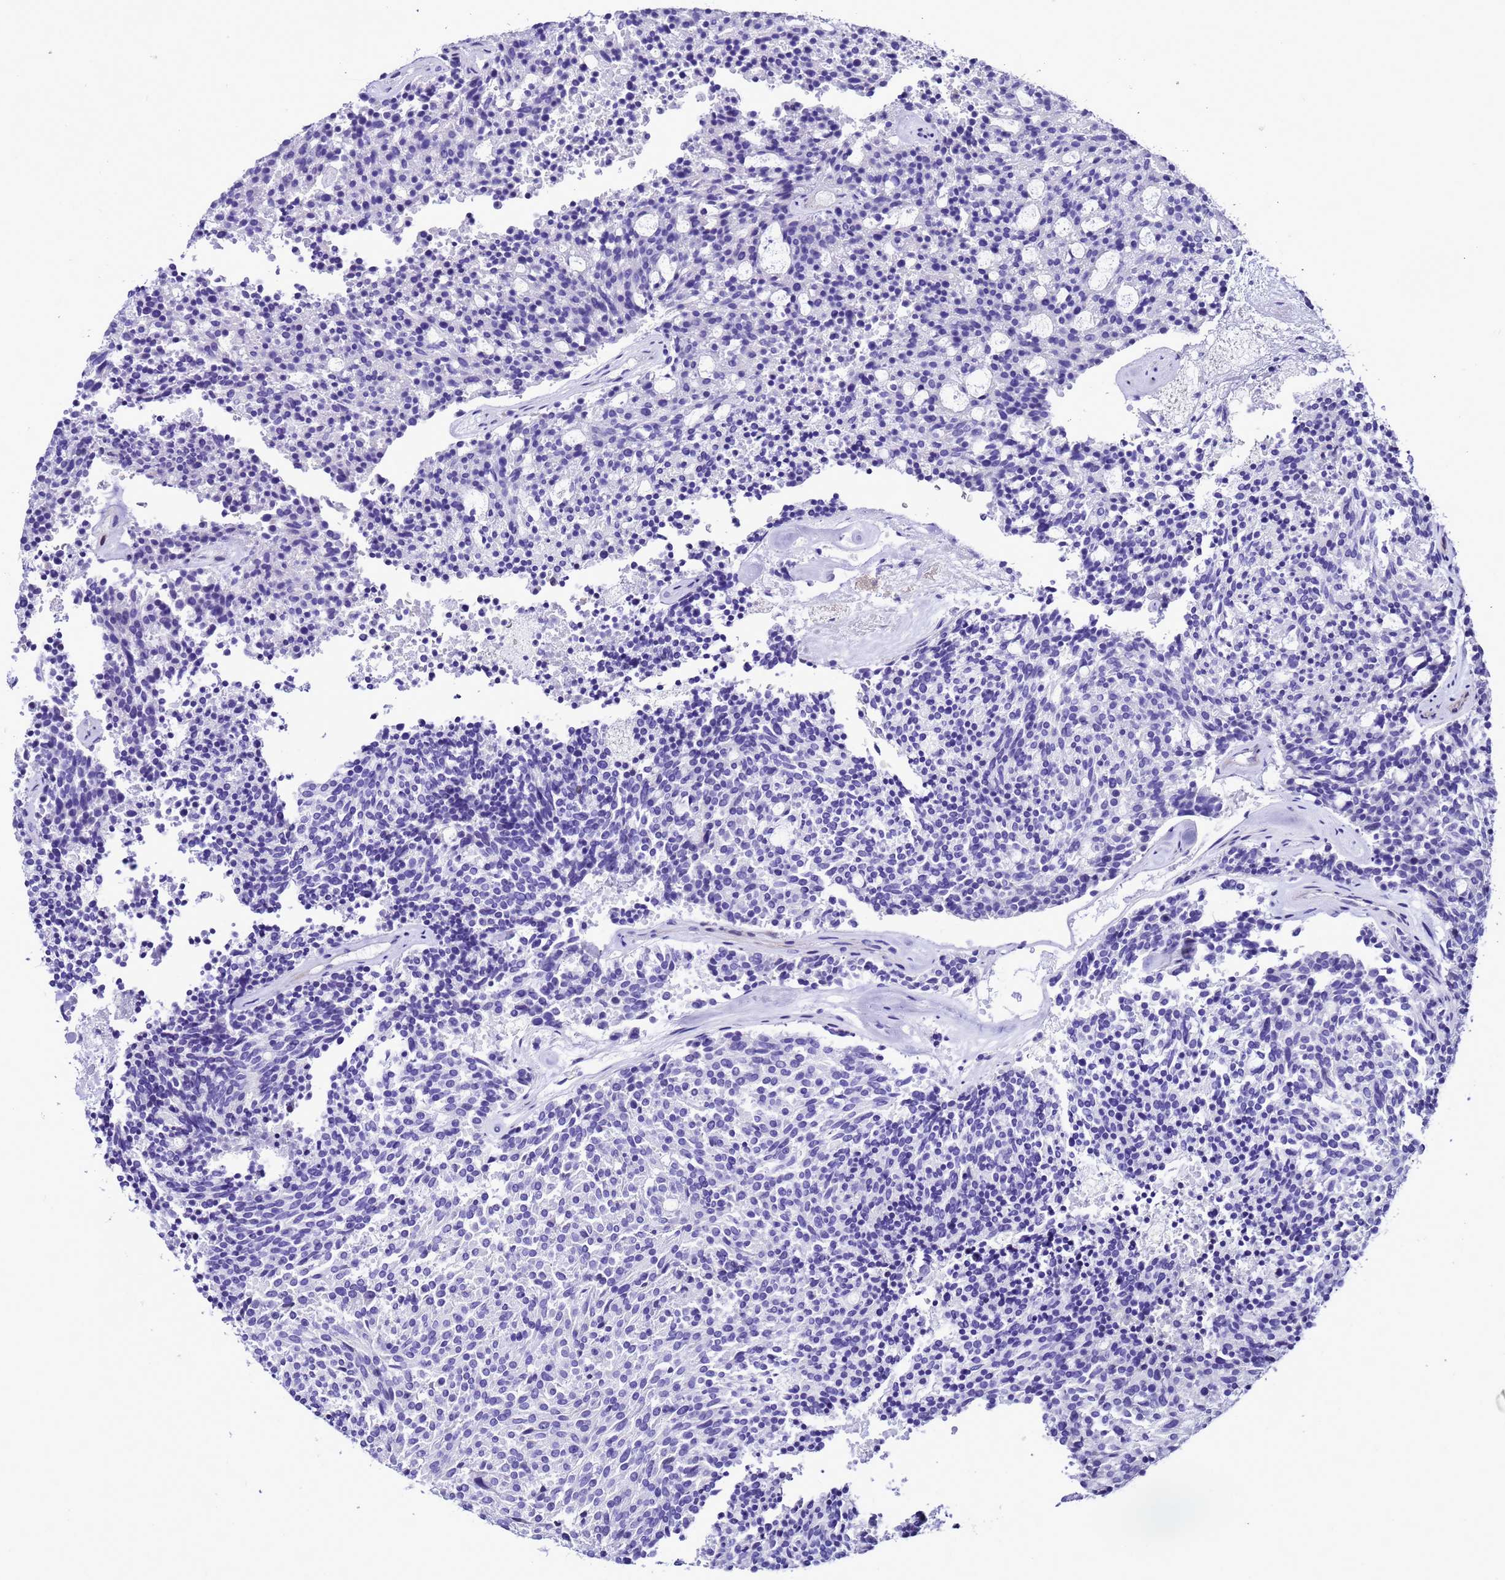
{"staining": {"intensity": "negative", "quantity": "none", "location": "none"}, "tissue": "carcinoid", "cell_type": "Tumor cells", "image_type": "cancer", "snomed": [{"axis": "morphology", "description": "Carcinoid, malignant, NOS"}, {"axis": "topography", "description": "Pancreas"}], "caption": "High power microscopy image of an immunohistochemistry (IHC) micrograph of carcinoid (malignant), revealing no significant positivity in tumor cells. (DAB immunohistochemistry, high magnification).", "gene": "UGT2B10", "patient": {"sex": "female", "age": 54}}